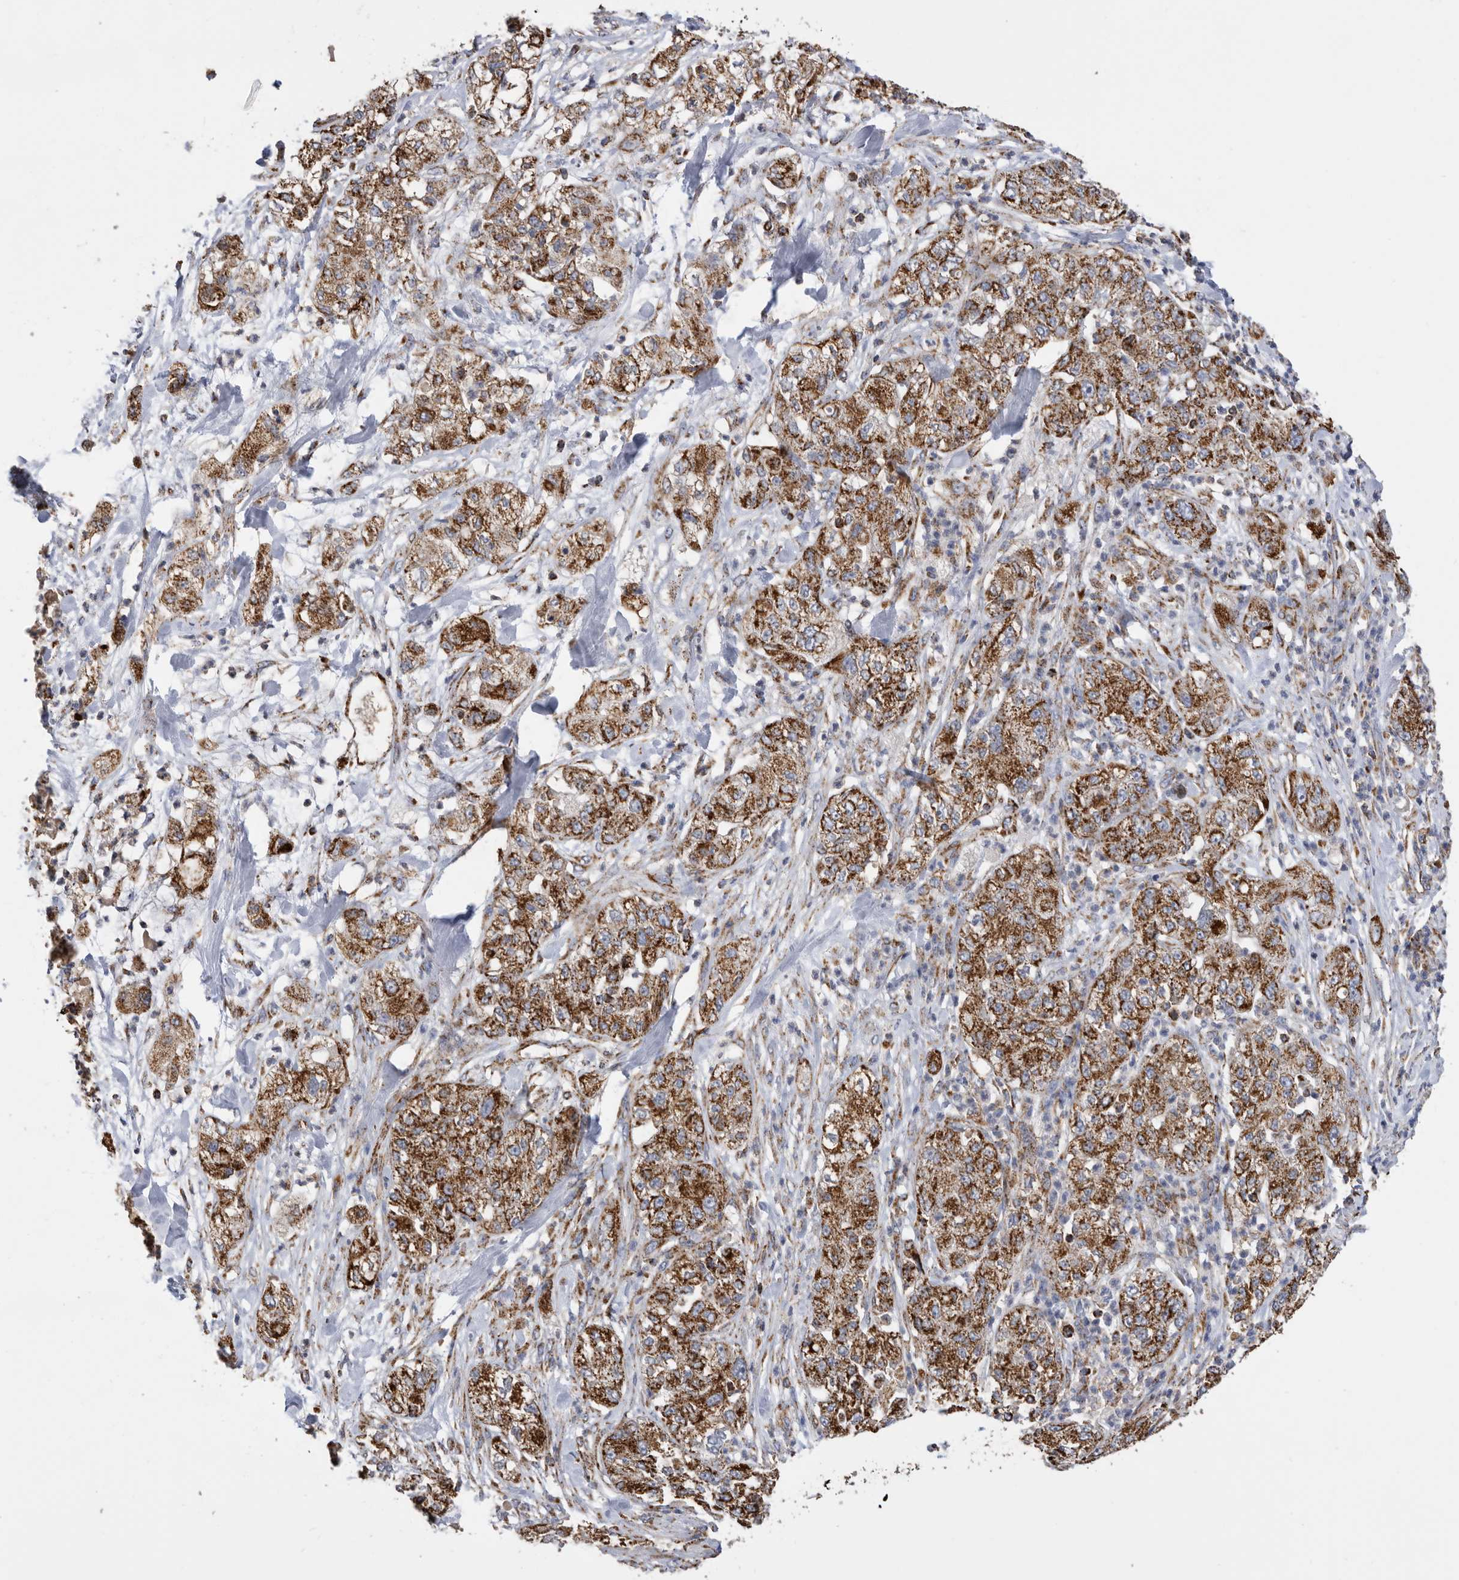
{"staining": {"intensity": "strong", "quantity": ">75%", "location": "cytoplasmic/membranous"}, "tissue": "pancreatic cancer", "cell_type": "Tumor cells", "image_type": "cancer", "snomed": [{"axis": "morphology", "description": "Adenocarcinoma, NOS"}, {"axis": "topography", "description": "Pancreas"}], "caption": "A histopathology image of human adenocarcinoma (pancreatic) stained for a protein exhibits strong cytoplasmic/membranous brown staining in tumor cells. The protein of interest is shown in brown color, while the nuclei are stained blue.", "gene": "WFDC1", "patient": {"sex": "female", "age": 78}}